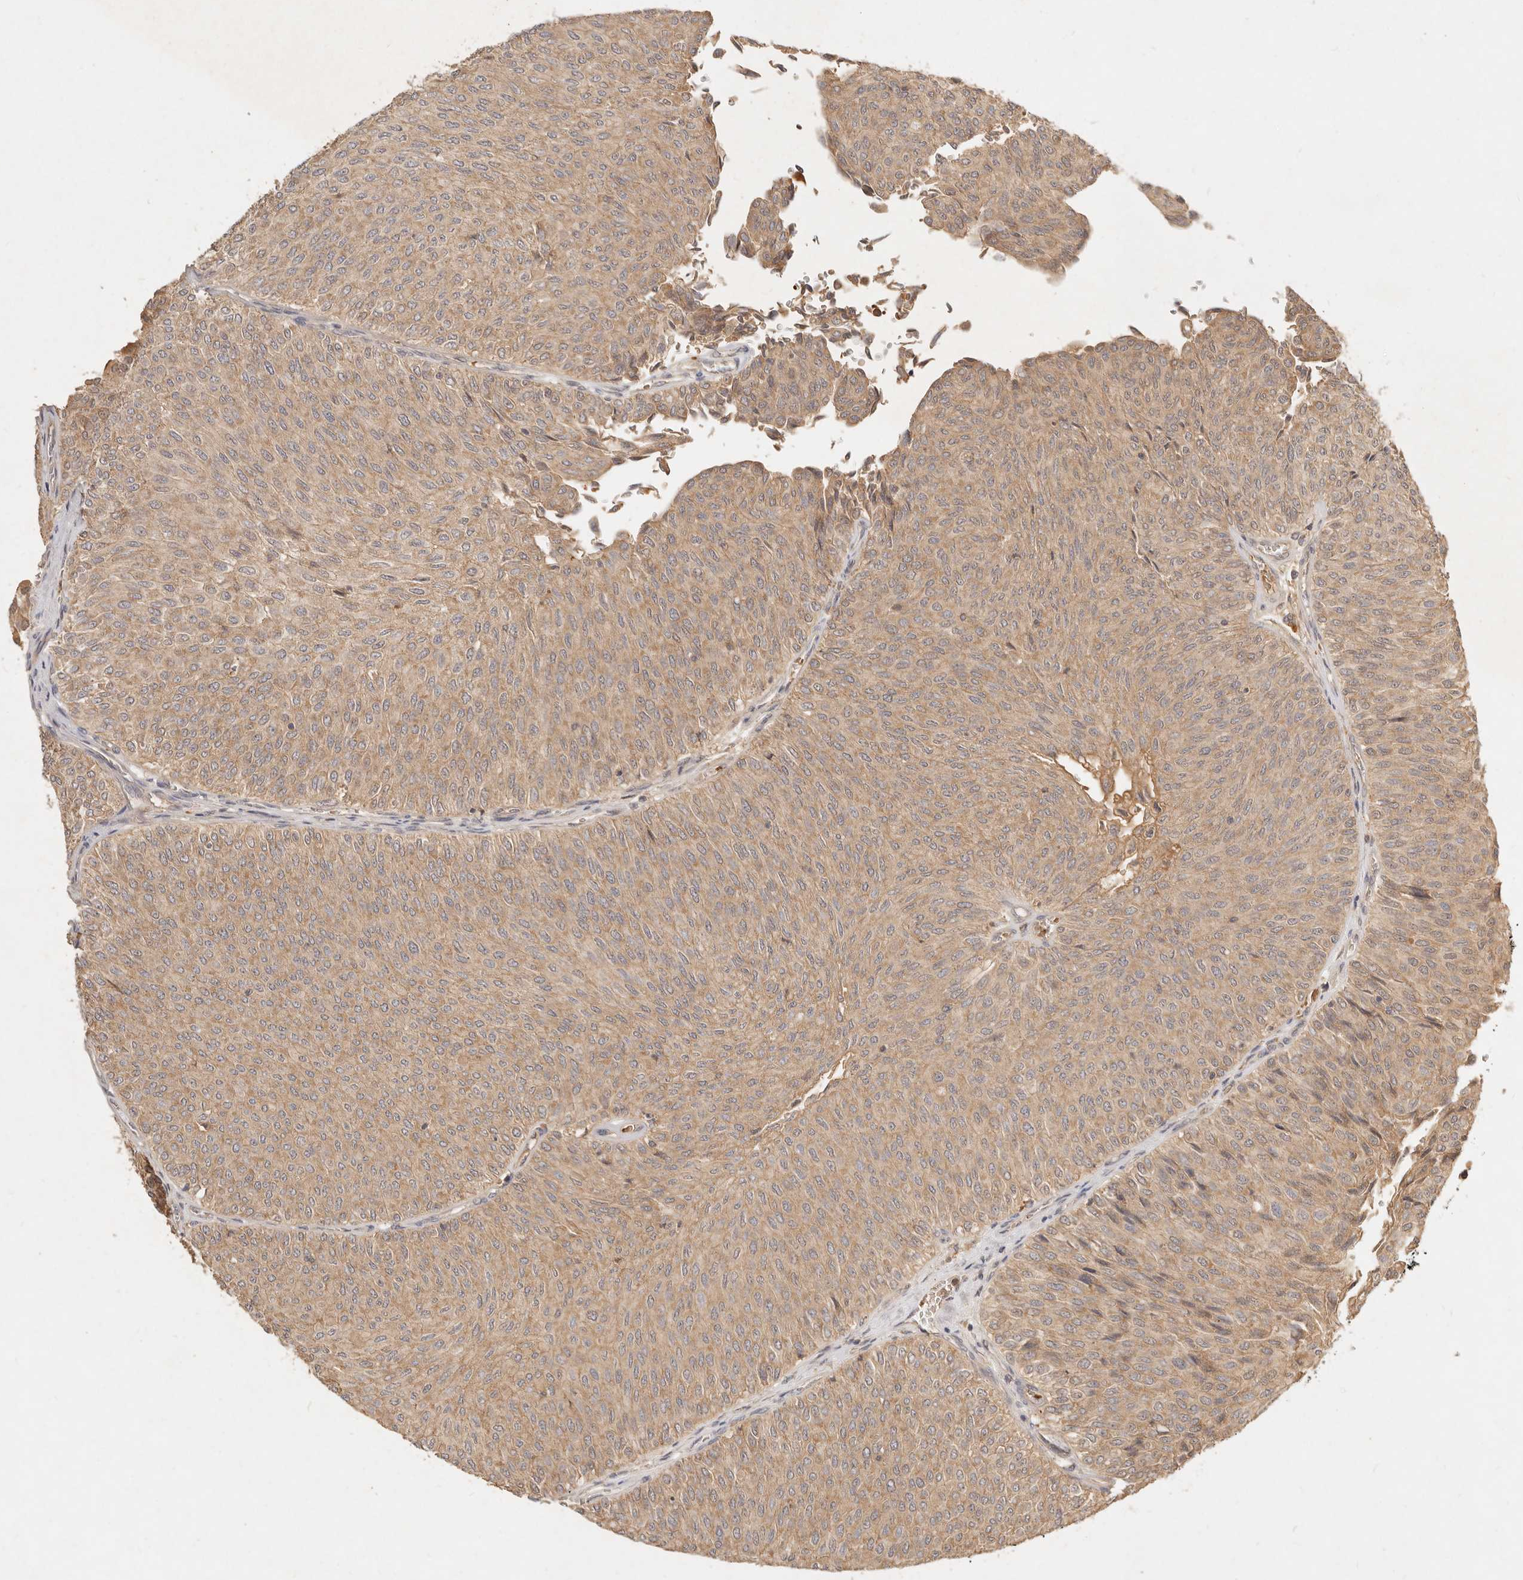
{"staining": {"intensity": "weak", "quantity": ">75%", "location": "cytoplasmic/membranous"}, "tissue": "urothelial cancer", "cell_type": "Tumor cells", "image_type": "cancer", "snomed": [{"axis": "morphology", "description": "Urothelial carcinoma, Low grade"}, {"axis": "topography", "description": "Urinary bladder"}], "caption": "Protein expression analysis of human low-grade urothelial carcinoma reveals weak cytoplasmic/membranous staining in about >75% of tumor cells.", "gene": "FREM2", "patient": {"sex": "male", "age": 78}}